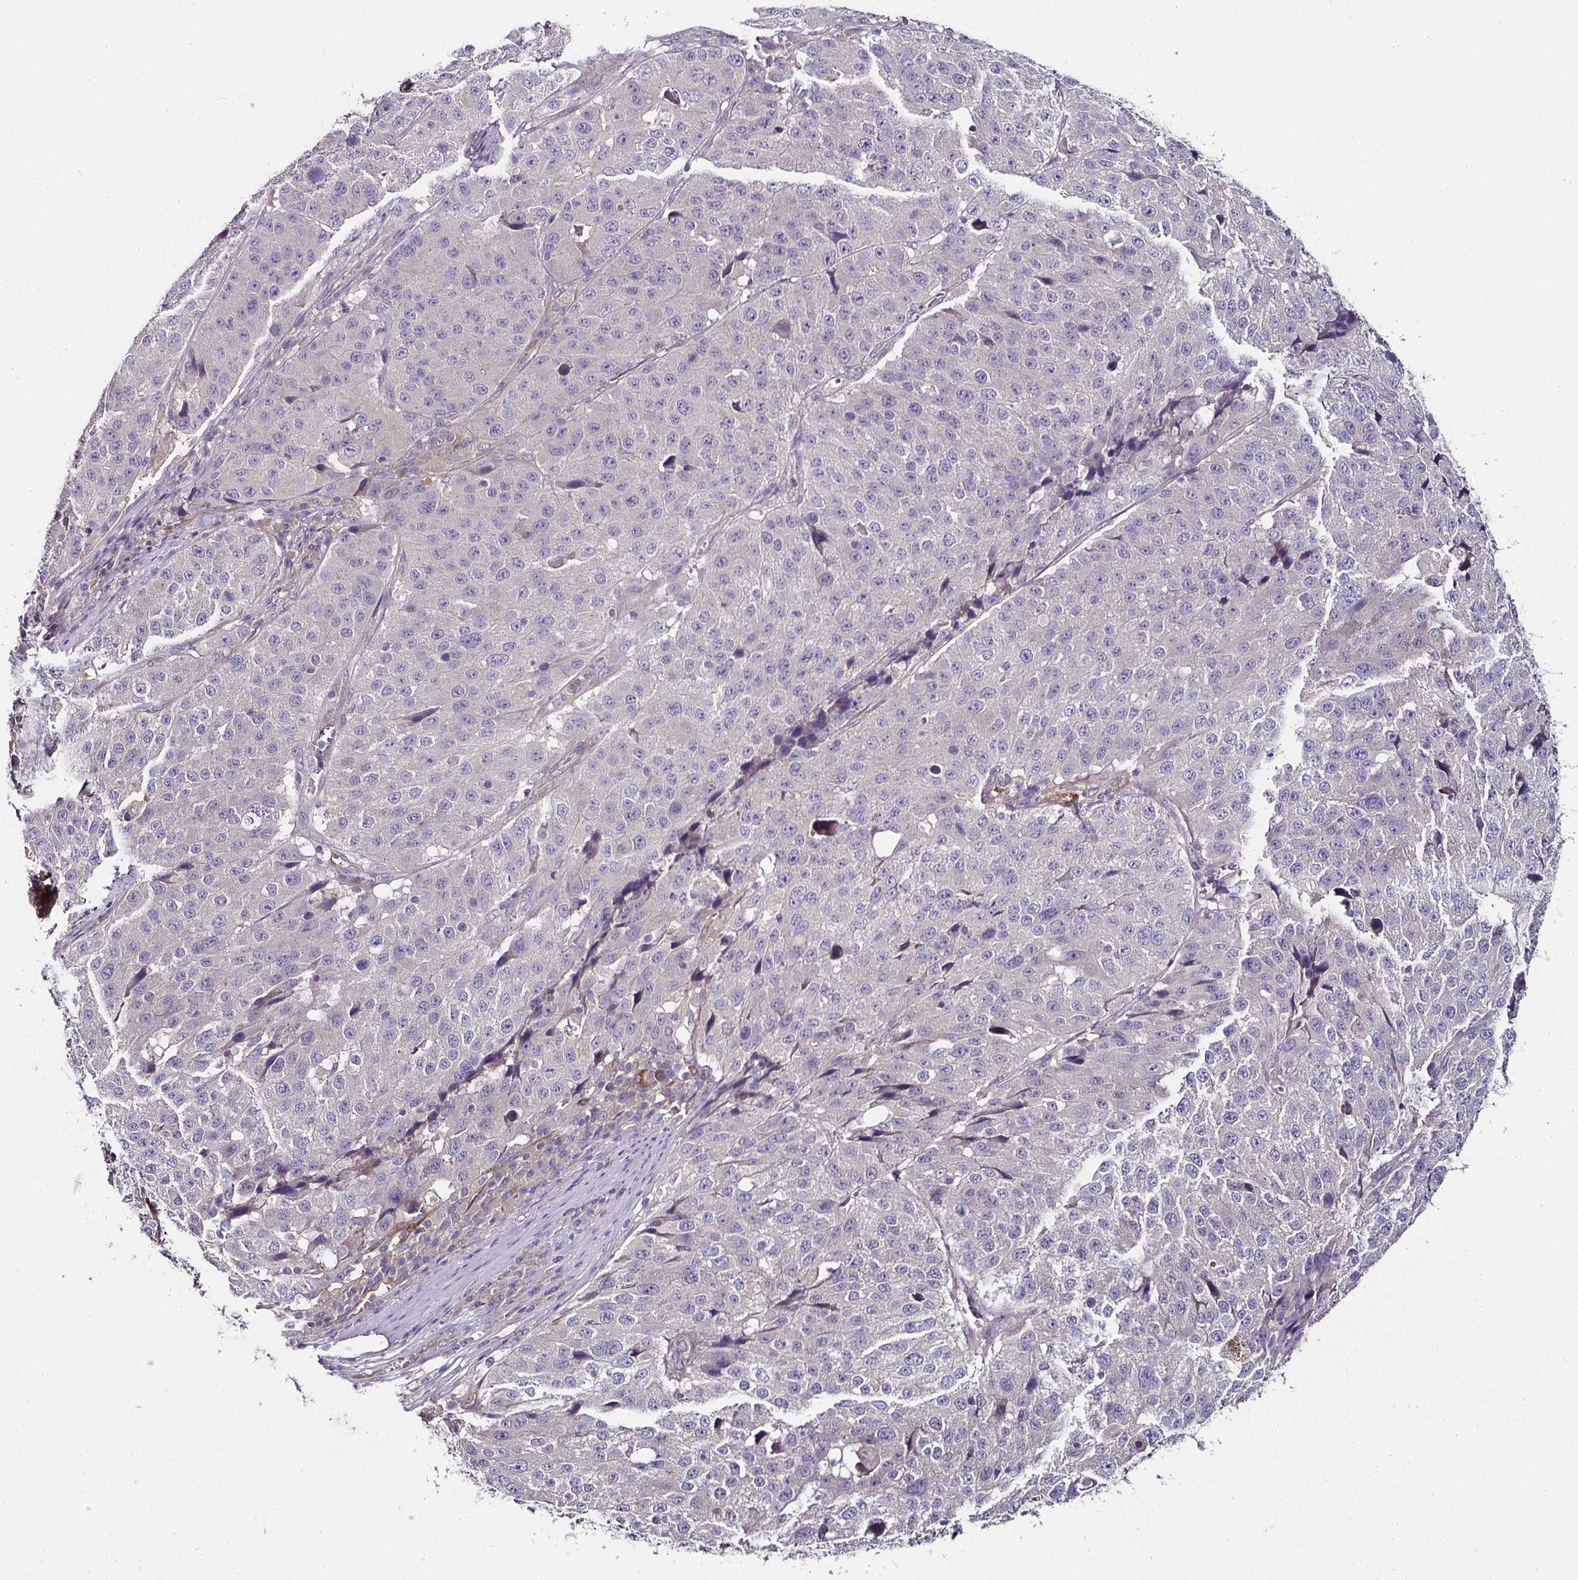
{"staining": {"intensity": "negative", "quantity": "none", "location": "none"}, "tissue": "stomach cancer", "cell_type": "Tumor cells", "image_type": "cancer", "snomed": [{"axis": "morphology", "description": "Adenocarcinoma, NOS"}, {"axis": "topography", "description": "Stomach"}], "caption": "Tumor cells show no significant protein expression in stomach cancer (adenocarcinoma). (DAB immunohistochemistry (IHC) visualized using brightfield microscopy, high magnification).", "gene": "SKIC2", "patient": {"sex": "male", "age": 71}}